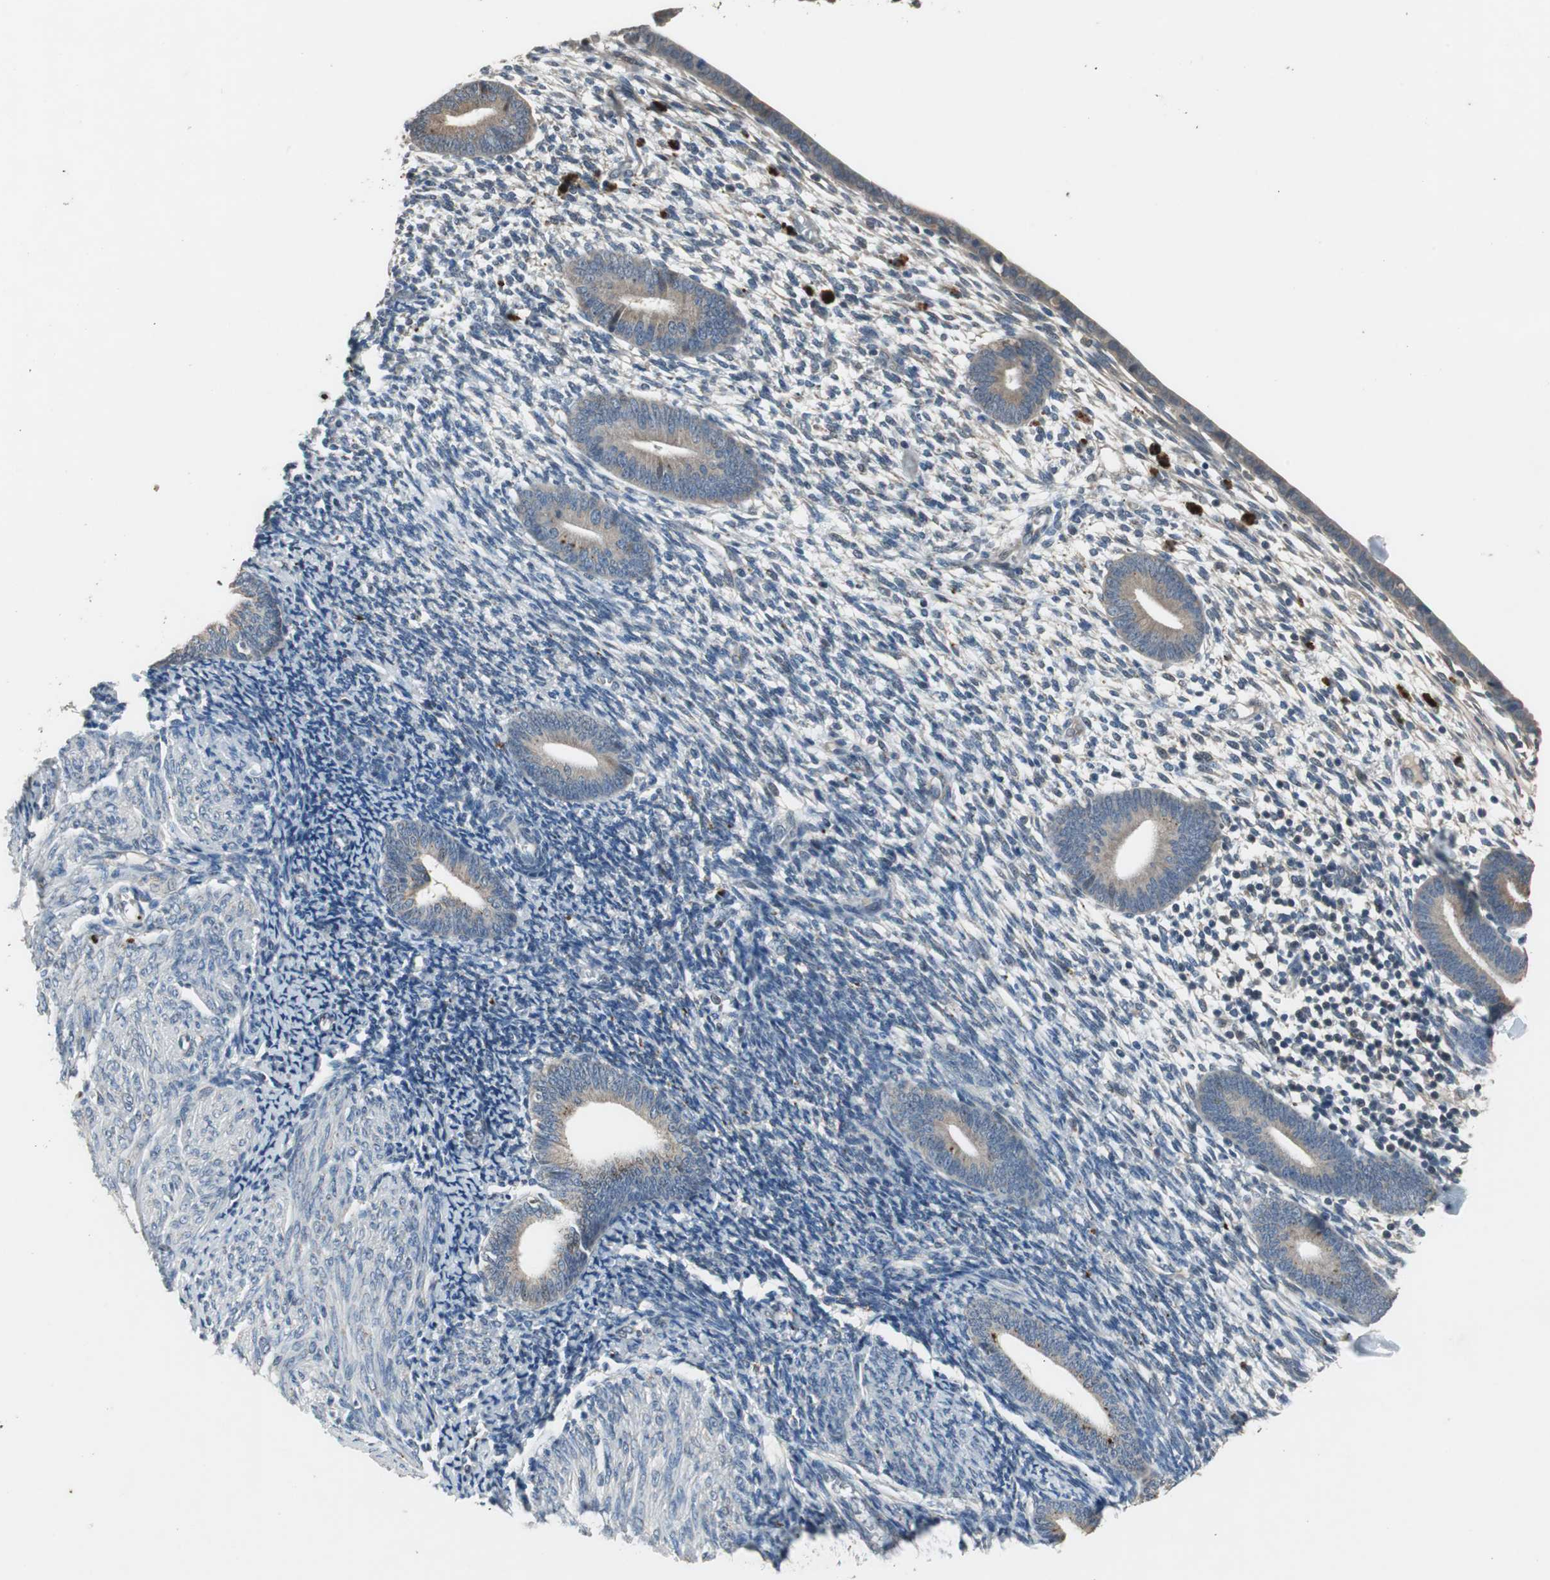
{"staining": {"intensity": "weak", "quantity": "<25%", "location": "cytoplasmic/membranous"}, "tissue": "endometrium", "cell_type": "Cells in endometrial stroma", "image_type": "normal", "snomed": [{"axis": "morphology", "description": "Normal tissue, NOS"}, {"axis": "topography", "description": "Endometrium"}], "caption": "Immunohistochemical staining of normal human endometrium demonstrates no significant staining in cells in endometrial stroma.", "gene": "PI4KB", "patient": {"sex": "female", "age": 57}}